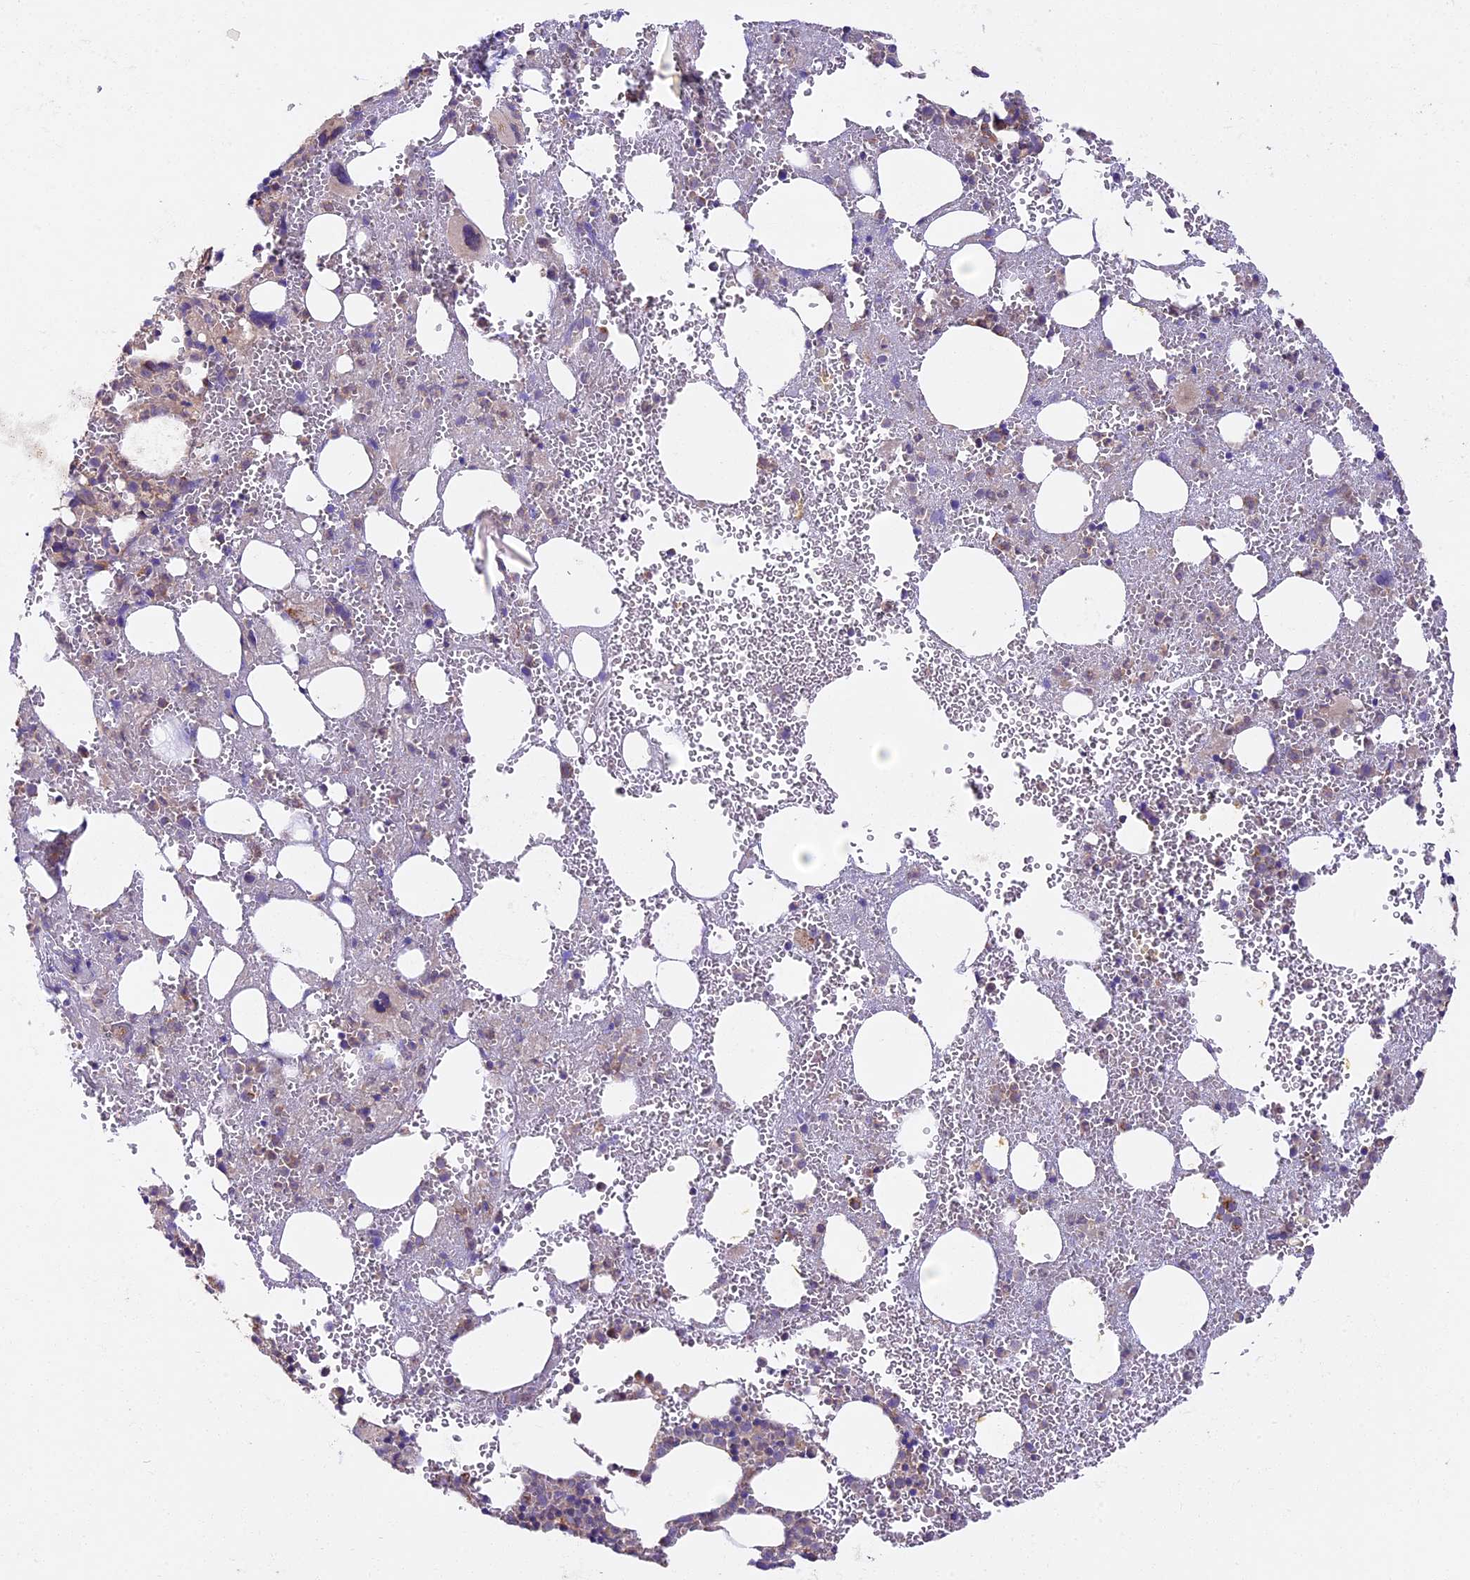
{"staining": {"intensity": "moderate", "quantity": "<25%", "location": "cytoplasmic/membranous"}, "tissue": "bone marrow", "cell_type": "Hematopoietic cells", "image_type": "normal", "snomed": [{"axis": "morphology", "description": "Normal tissue, NOS"}, {"axis": "topography", "description": "Bone marrow"}], "caption": "A brown stain labels moderate cytoplasmic/membranous positivity of a protein in hematopoietic cells of normal bone marrow. The staining was performed using DAB (3,3'-diaminobenzidine), with brown indicating positive protein expression. Nuclei are stained blue with hematoxylin.", "gene": "NDUFA8", "patient": {"sex": "male", "age": 61}}